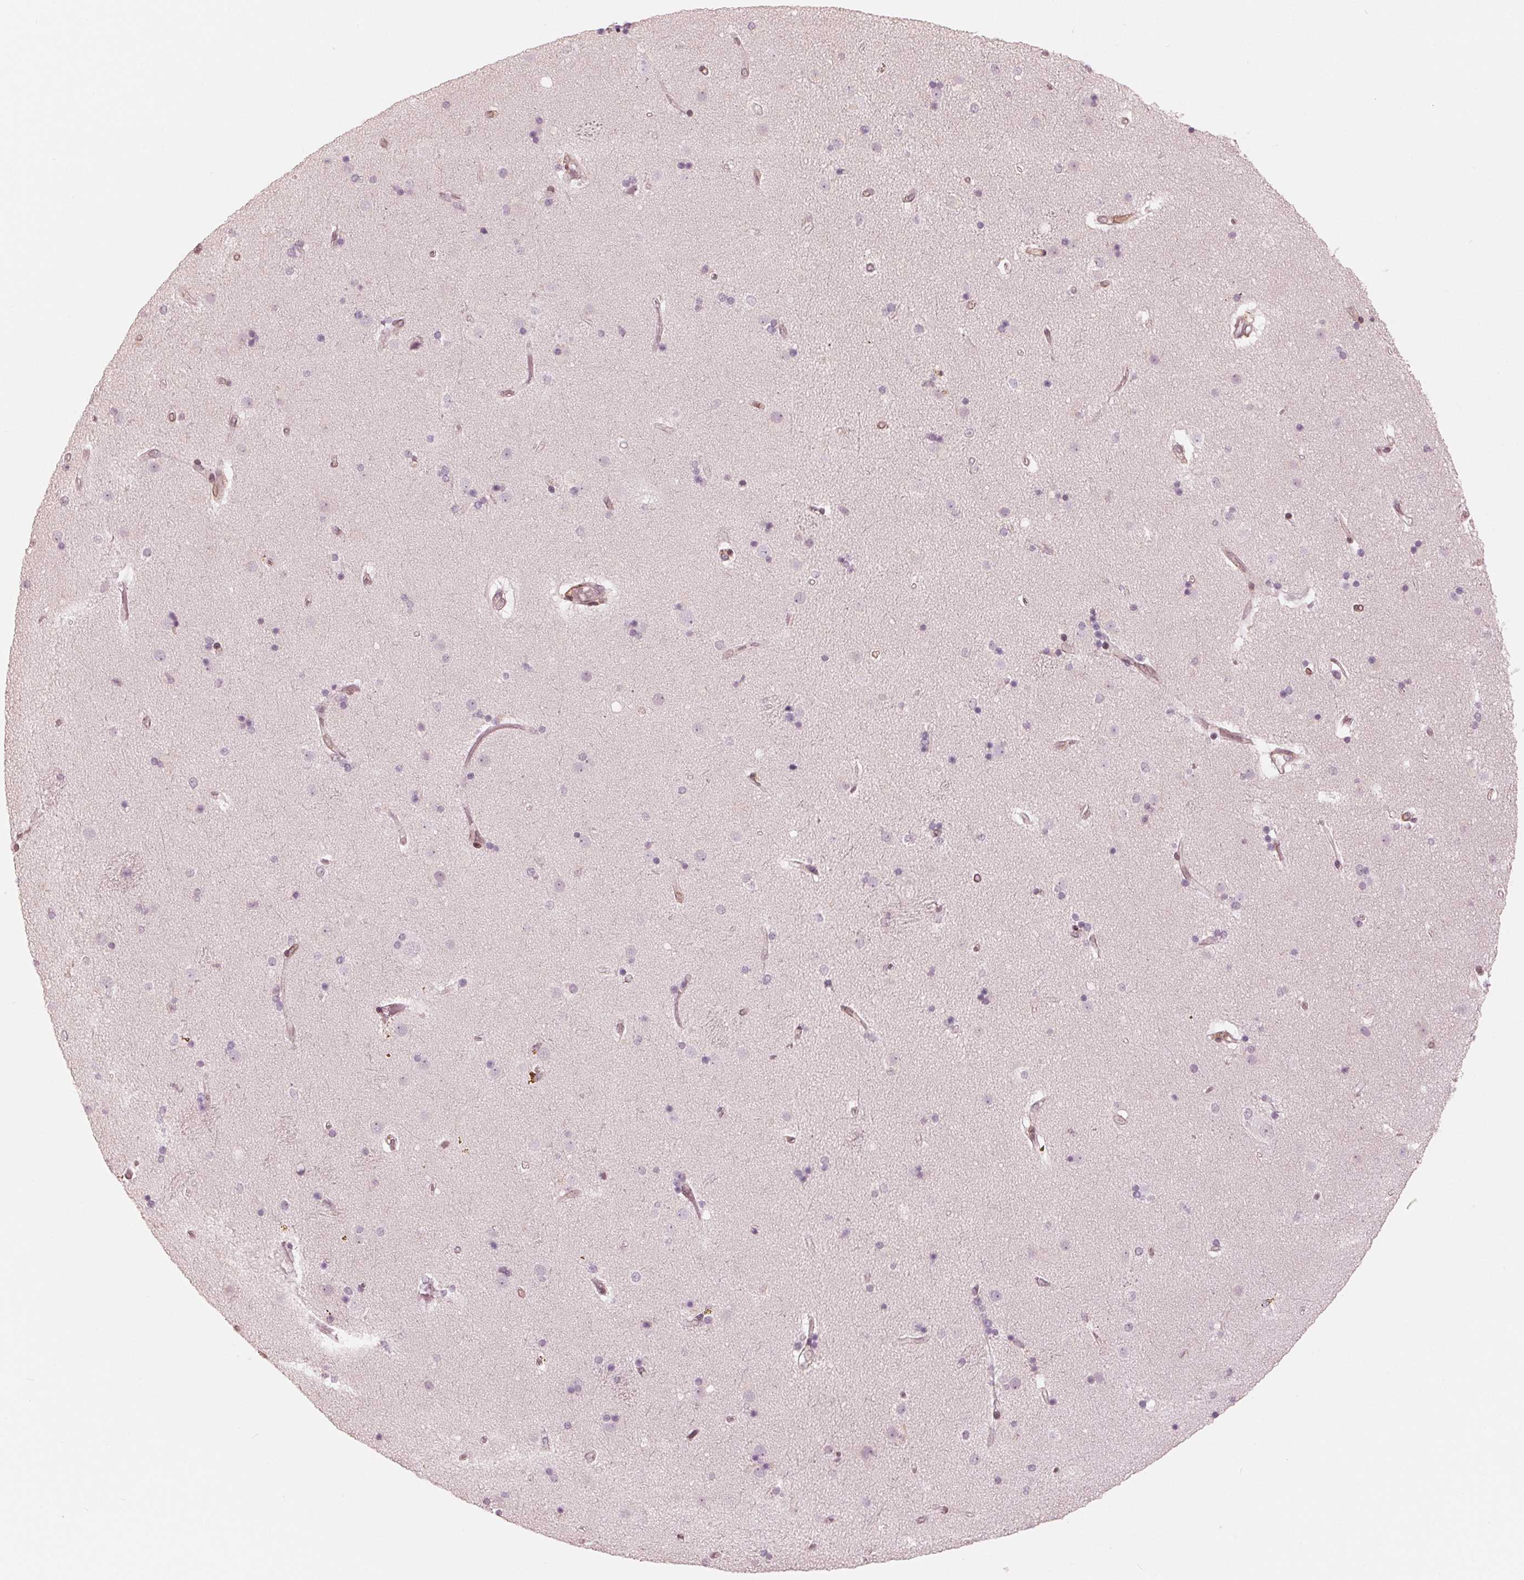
{"staining": {"intensity": "negative", "quantity": "none", "location": "none"}, "tissue": "caudate", "cell_type": "Glial cells", "image_type": "normal", "snomed": [{"axis": "morphology", "description": "Normal tissue, NOS"}, {"axis": "topography", "description": "Lateral ventricle wall"}], "caption": "IHC photomicrograph of benign caudate stained for a protein (brown), which displays no expression in glial cells.", "gene": "IKBIP", "patient": {"sex": "female", "age": 71}}